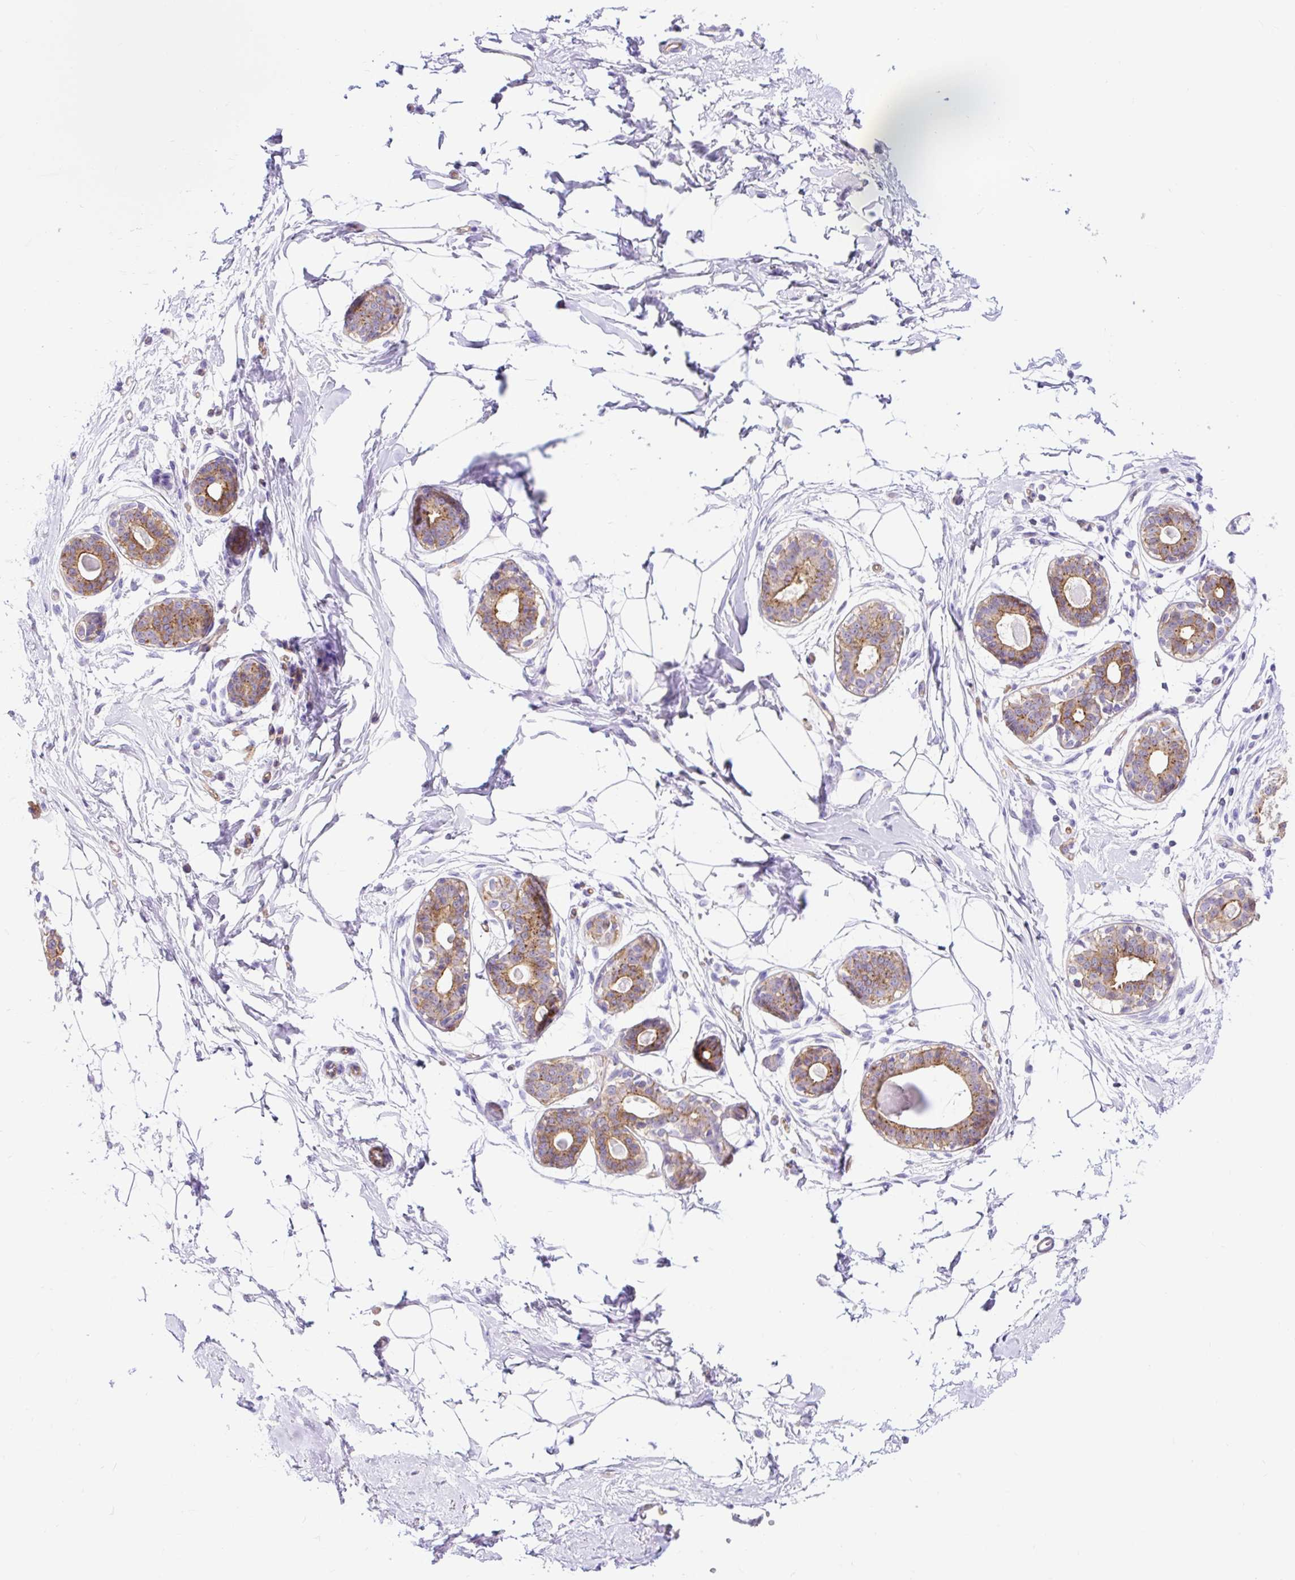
{"staining": {"intensity": "negative", "quantity": "none", "location": "none"}, "tissue": "breast", "cell_type": "Adipocytes", "image_type": "normal", "snomed": [{"axis": "morphology", "description": "Normal tissue, NOS"}, {"axis": "topography", "description": "Breast"}], "caption": "High magnification brightfield microscopy of benign breast stained with DAB (brown) and counterstained with hematoxylin (blue): adipocytes show no significant expression.", "gene": "HIP1R", "patient": {"sex": "female", "age": 45}}